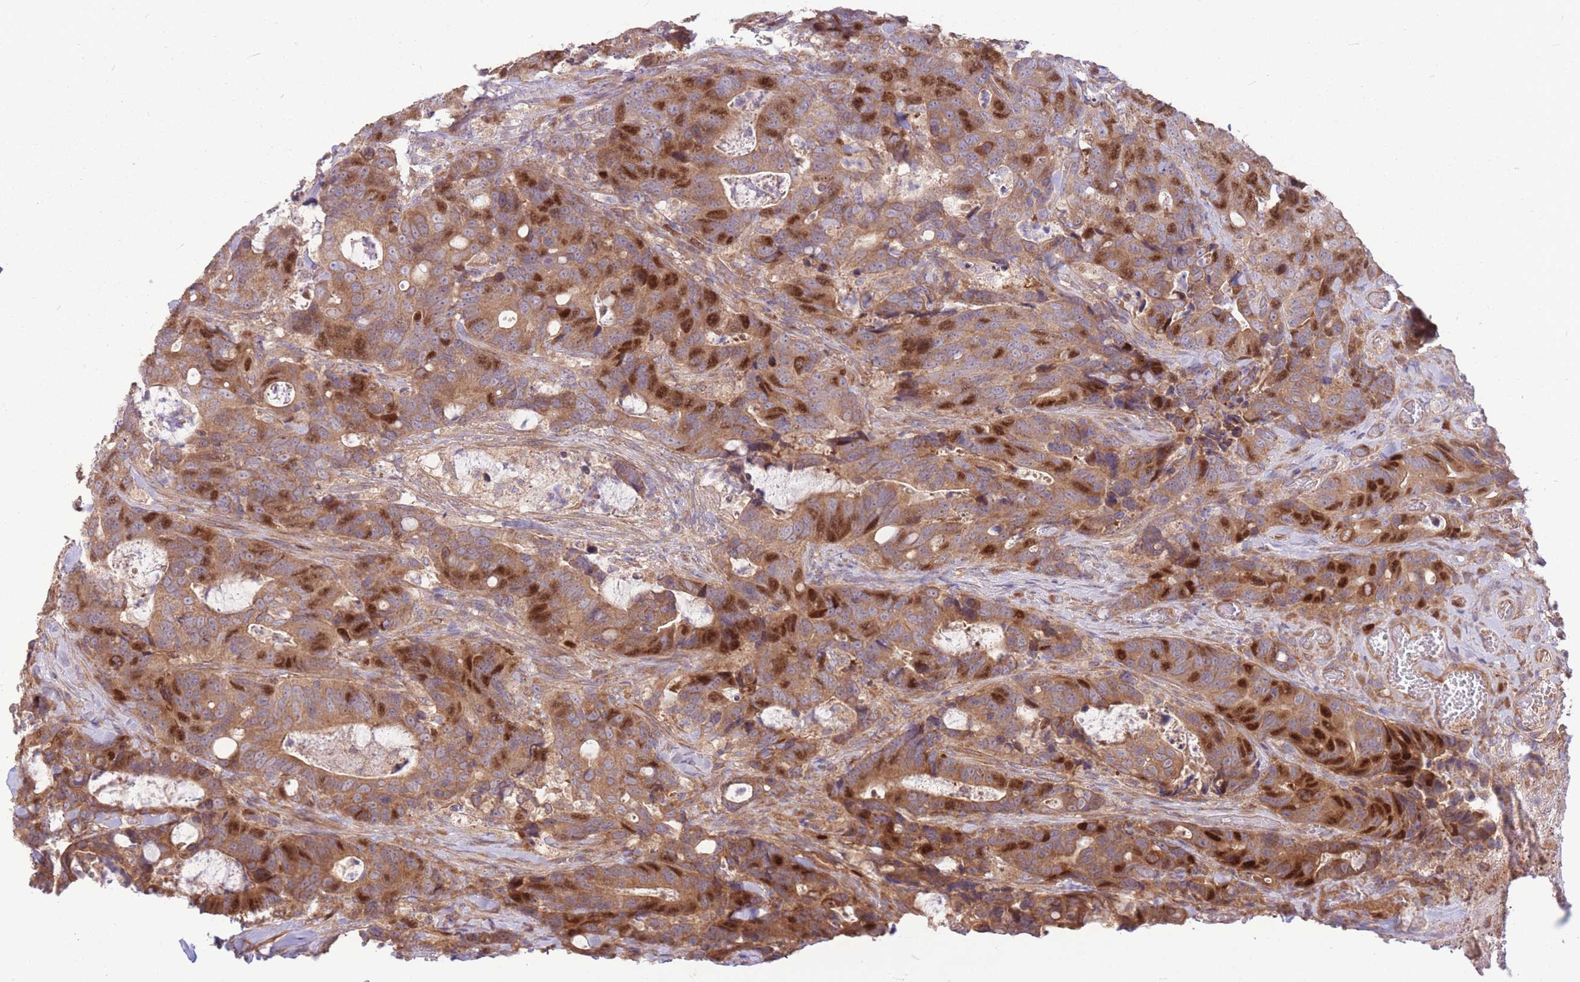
{"staining": {"intensity": "strong", "quantity": "25%-75%", "location": "cytoplasmic/membranous,nuclear"}, "tissue": "colorectal cancer", "cell_type": "Tumor cells", "image_type": "cancer", "snomed": [{"axis": "morphology", "description": "Adenocarcinoma, NOS"}, {"axis": "topography", "description": "Colon"}], "caption": "Immunohistochemistry staining of colorectal cancer, which displays high levels of strong cytoplasmic/membranous and nuclear staining in about 25%-75% of tumor cells indicating strong cytoplasmic/membranous and nuclear protein expression. The staining was performed using DAB (brown) for protein detection and nuclei were counterstained in hematoxylin (blue).", "gene": "GMNN", "patient": {"sex": "female", "age": 82}}